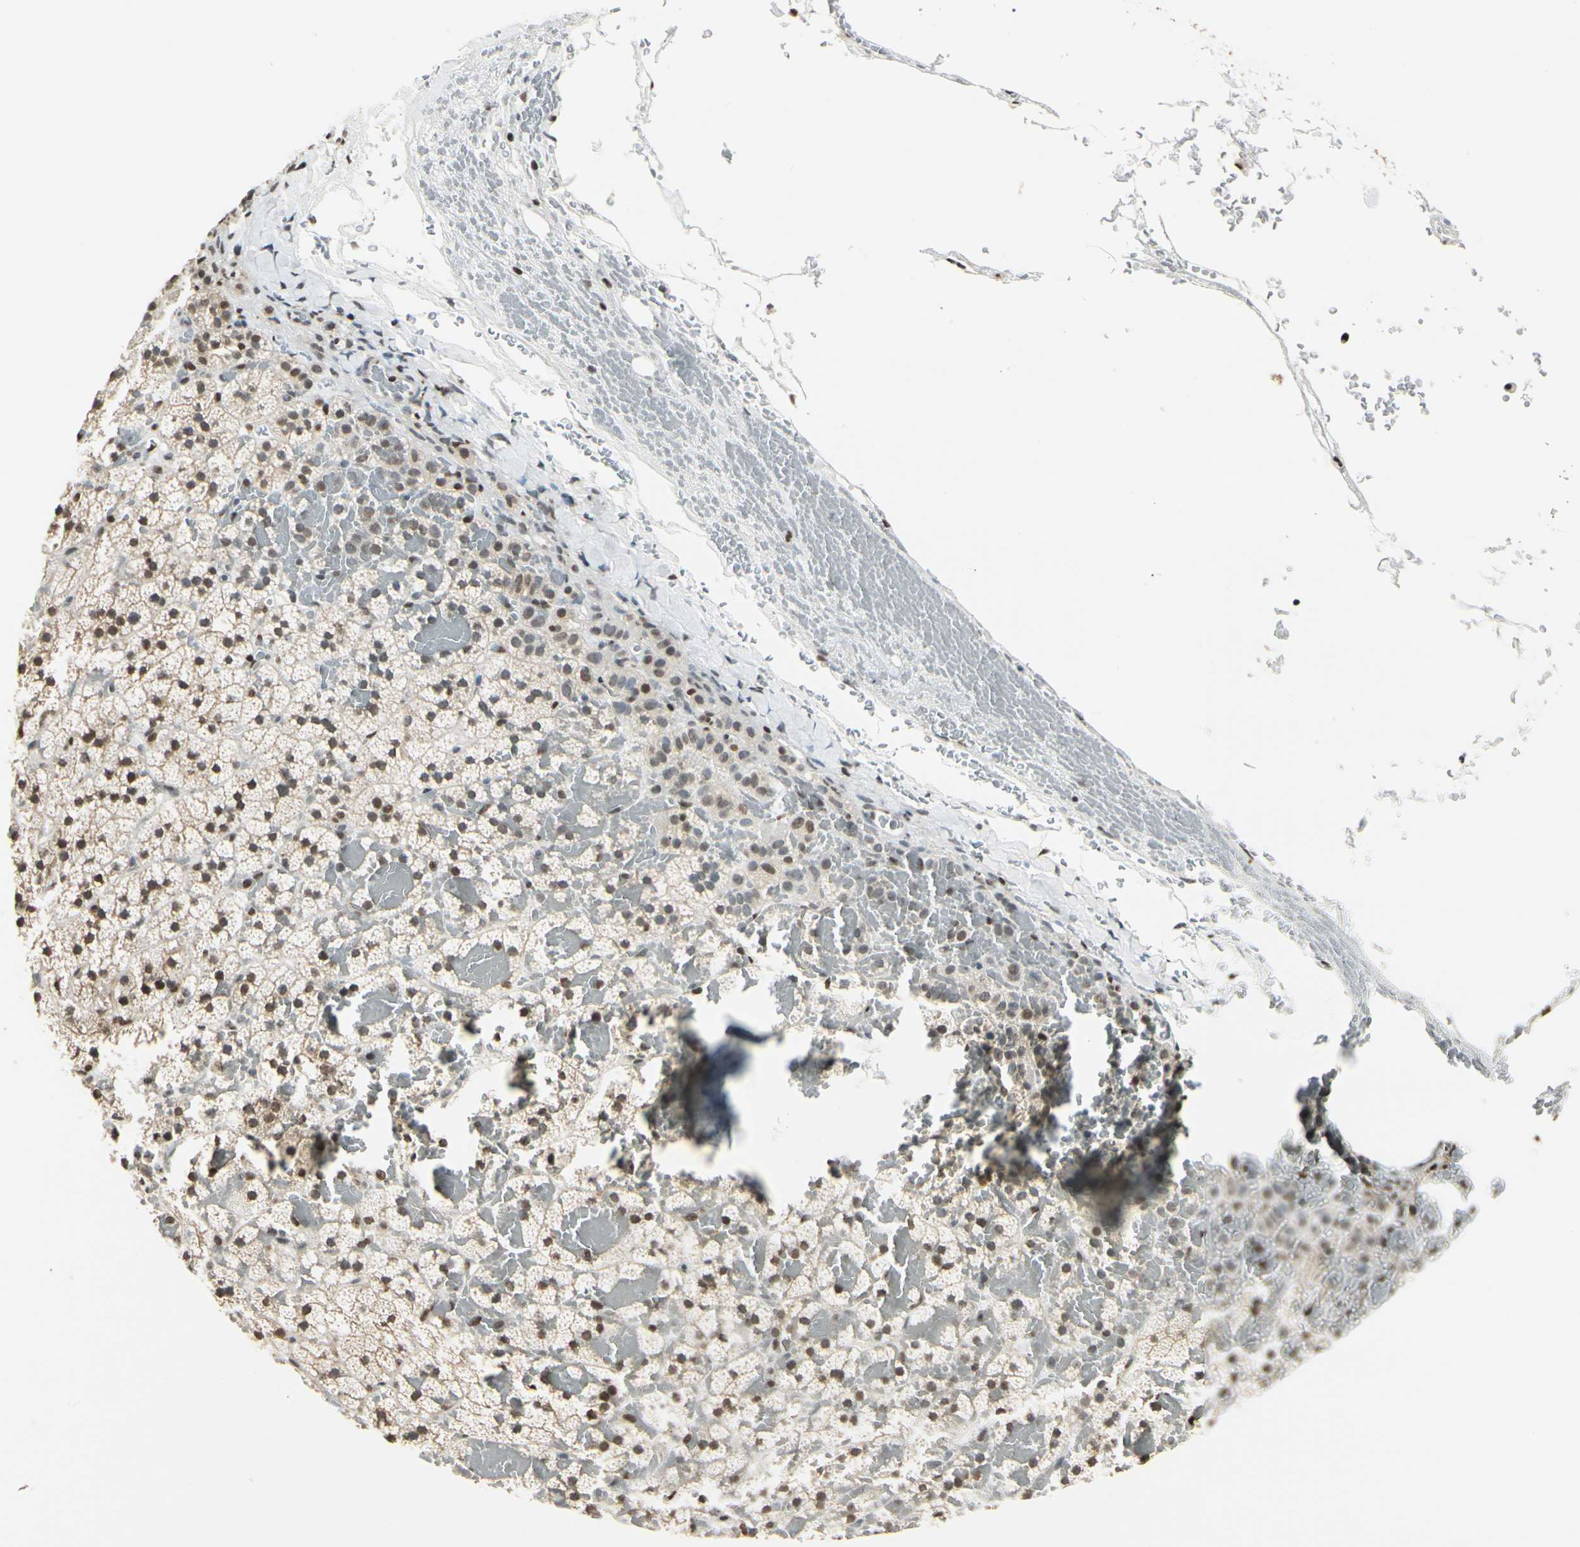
{"staining": {"intensity": "weak", "quantity": "25%-75%", "location": "cytoplasmic/membranous,nuclear"}, "tissue": "adrenal gland", "cell_type": "Glandular cells", "image_type": "normal", "snomed": [{"axis": "morphology", "description": "Normal tissue, NOS"}, {"axis": "topography", "description": "Adrenal gland"}], "caption": "Protein analysis of benign adrenal gland exhibits weak cytoplasmic/membranous,nuclear expression in approximately 25%-75% of glandular cells.", "gene": "FANCG", "patient": {"sex": "male", "age": 35}}